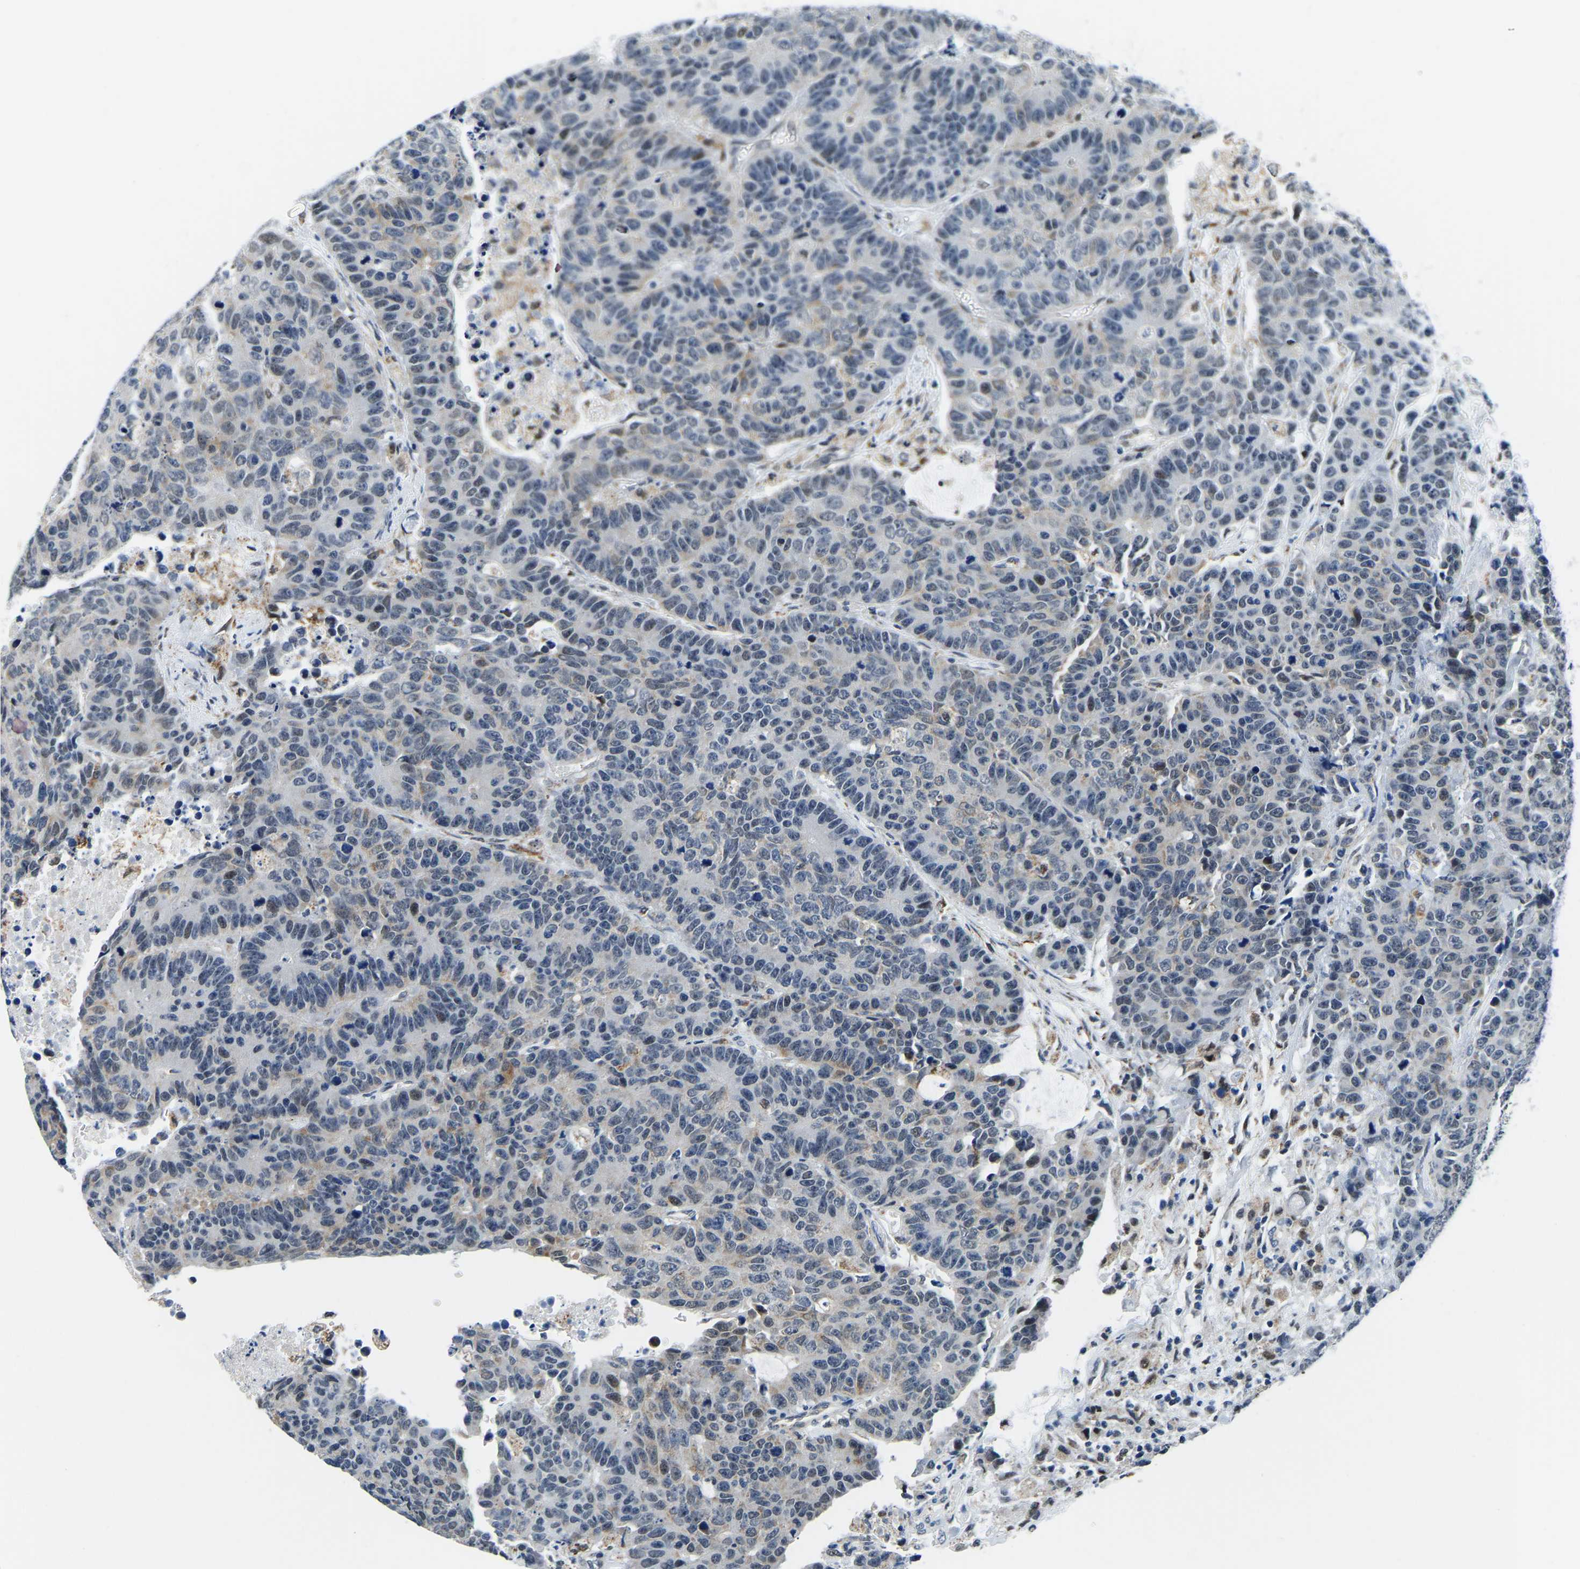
{"staining": {"intensity": "weak", "quantity": "<25%", "location": "nuclear"}, "tissue": "colorectal cancer", "cell_type": "Tumor cells", "image_type": "cancer", "snomed": [{"axis": "morphology", "description": "Adenocarcinoma, NOS"}, {"axis": "topography", "description": "Colon"}], "caption": "DAB (3,3'-diaminobenzidine) immunohistochemical staining of colorectal cancer (adenocarcinoma) displays no significant positivity in tumor cells. Nuclei are stained in blue.", "gene": "BNIP3L", "patient": {"sex": "female", "age": 86}}